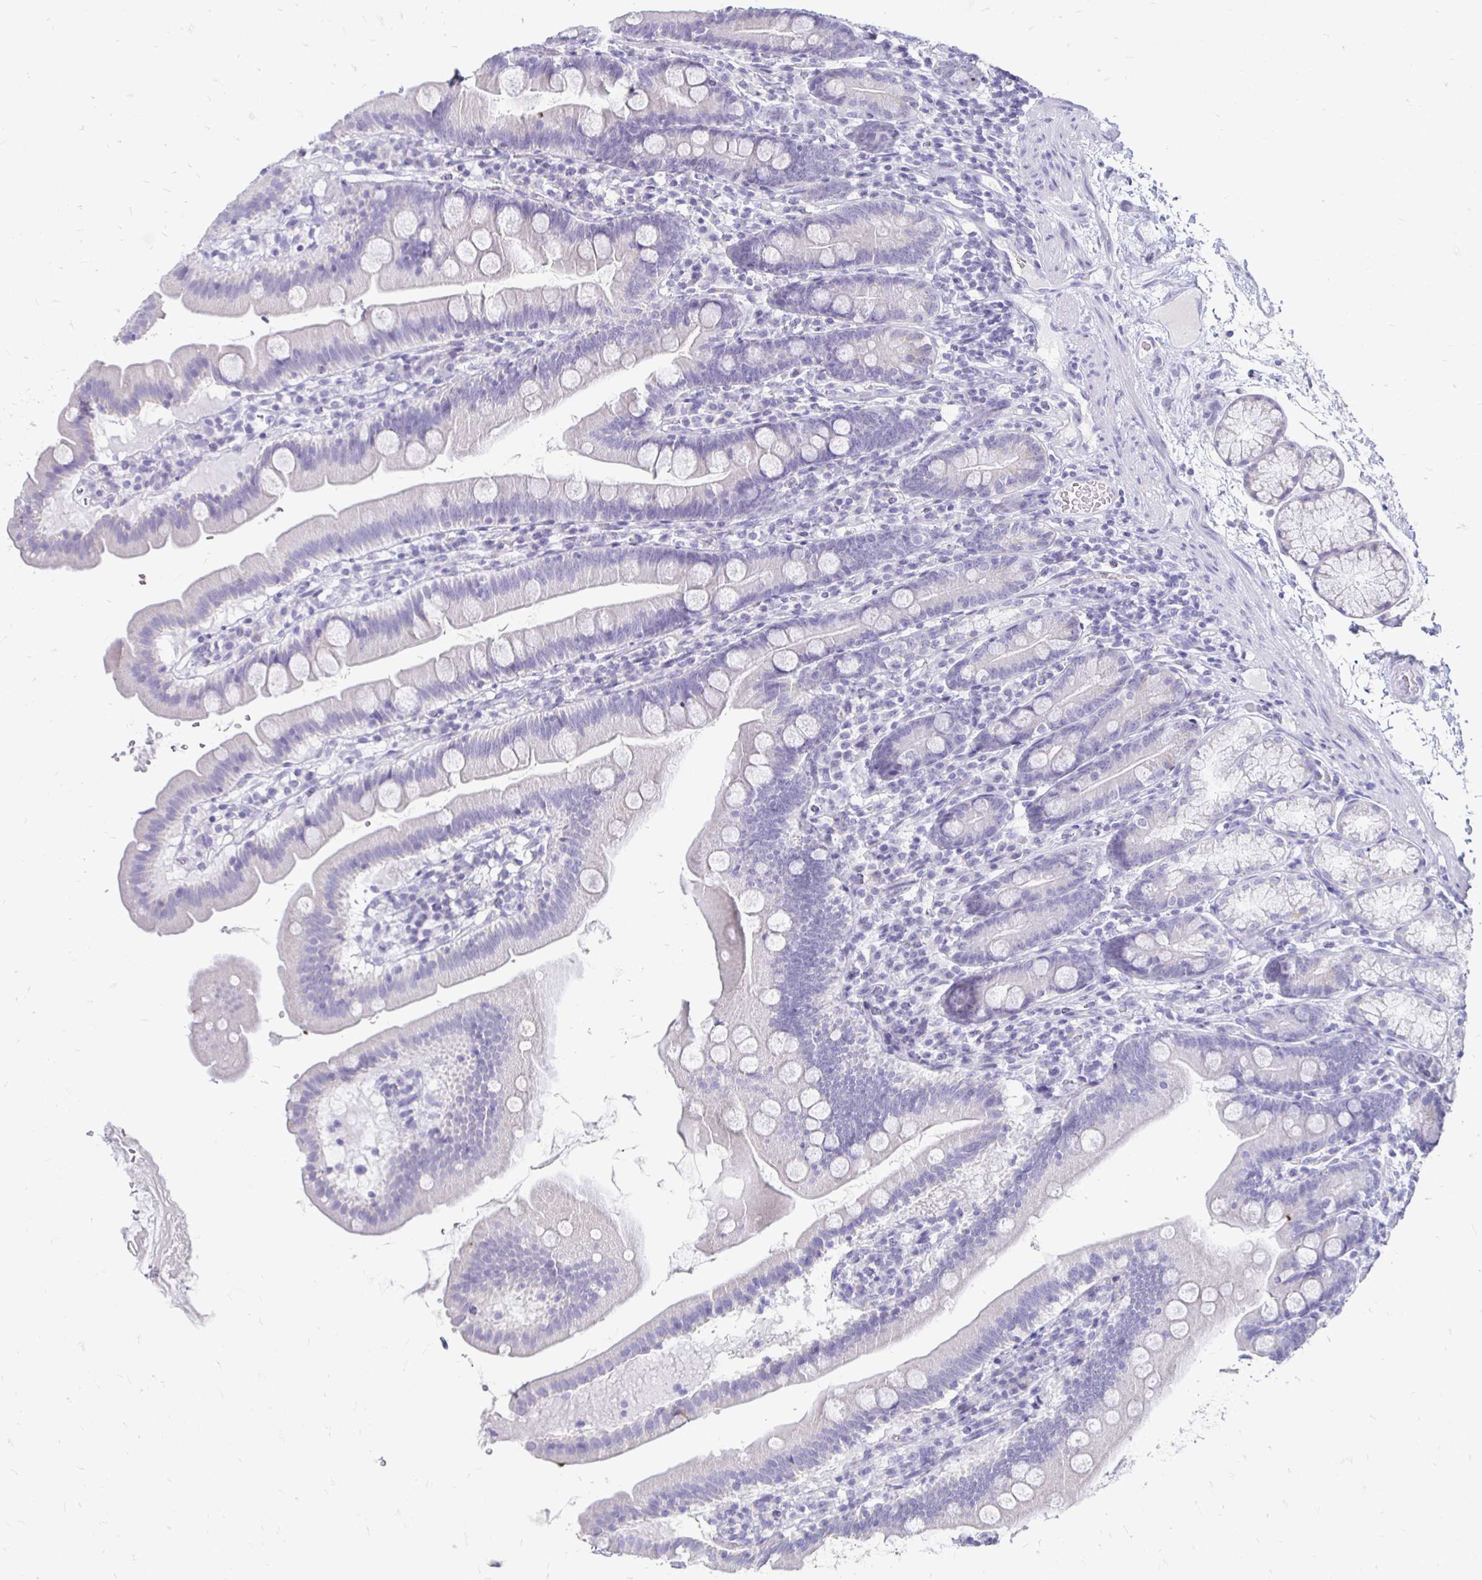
{"staining": {"intensity": "negative", "quantity": "none", "location": "none"}, "tissue": "duodenum", "cell_type": "Glandular cells", "image_type": "normal", "snomed": [{"axis": "morphology", "description": "Normal tissue, NOS"}, {"axis": "topography", "description": "Duodenum"}], "caption": "A histopathology image of duodenum stained for a protein displays no brown staining in glandular cells.", "gene": "PEG10", "patient": {"sex": "female", "age": 67}}